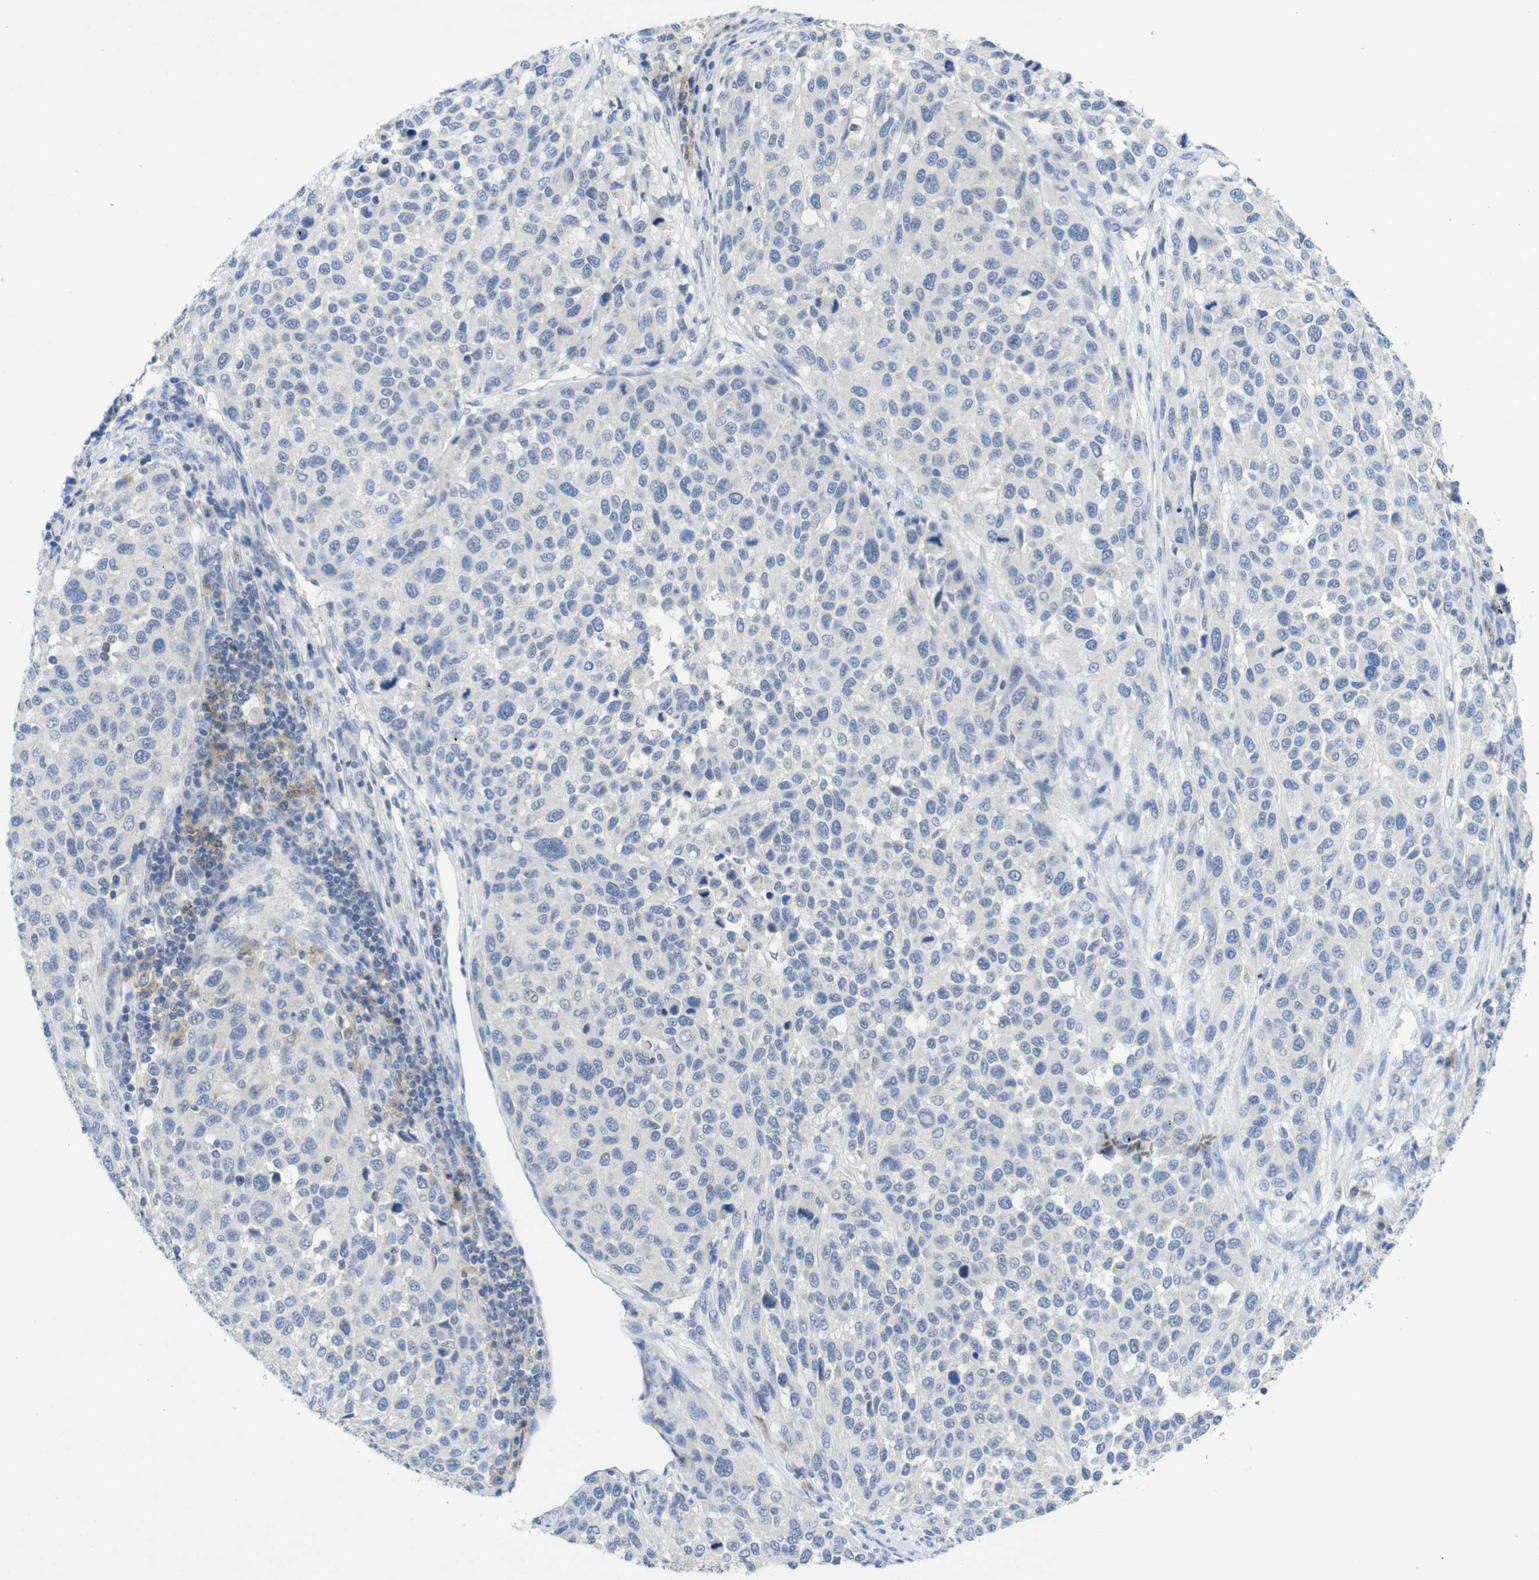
{"staining": {"intensity": "negative", "quantity": "none", "location": "none"}, "tissue": "melanoma", "cell_type": "Tumor cells", "image_type": "cancer", "snomed": [{"axis": "morphology", "description": "Malignant melanoma, Metastatic site"}, {"axis": "topography", "description": "Lymph node"}], "caption": "Tumor cells show no significant protein expression in melanoma.", "gene": "SLAMF7", "patient": {"sex": "male", "age": 61}}